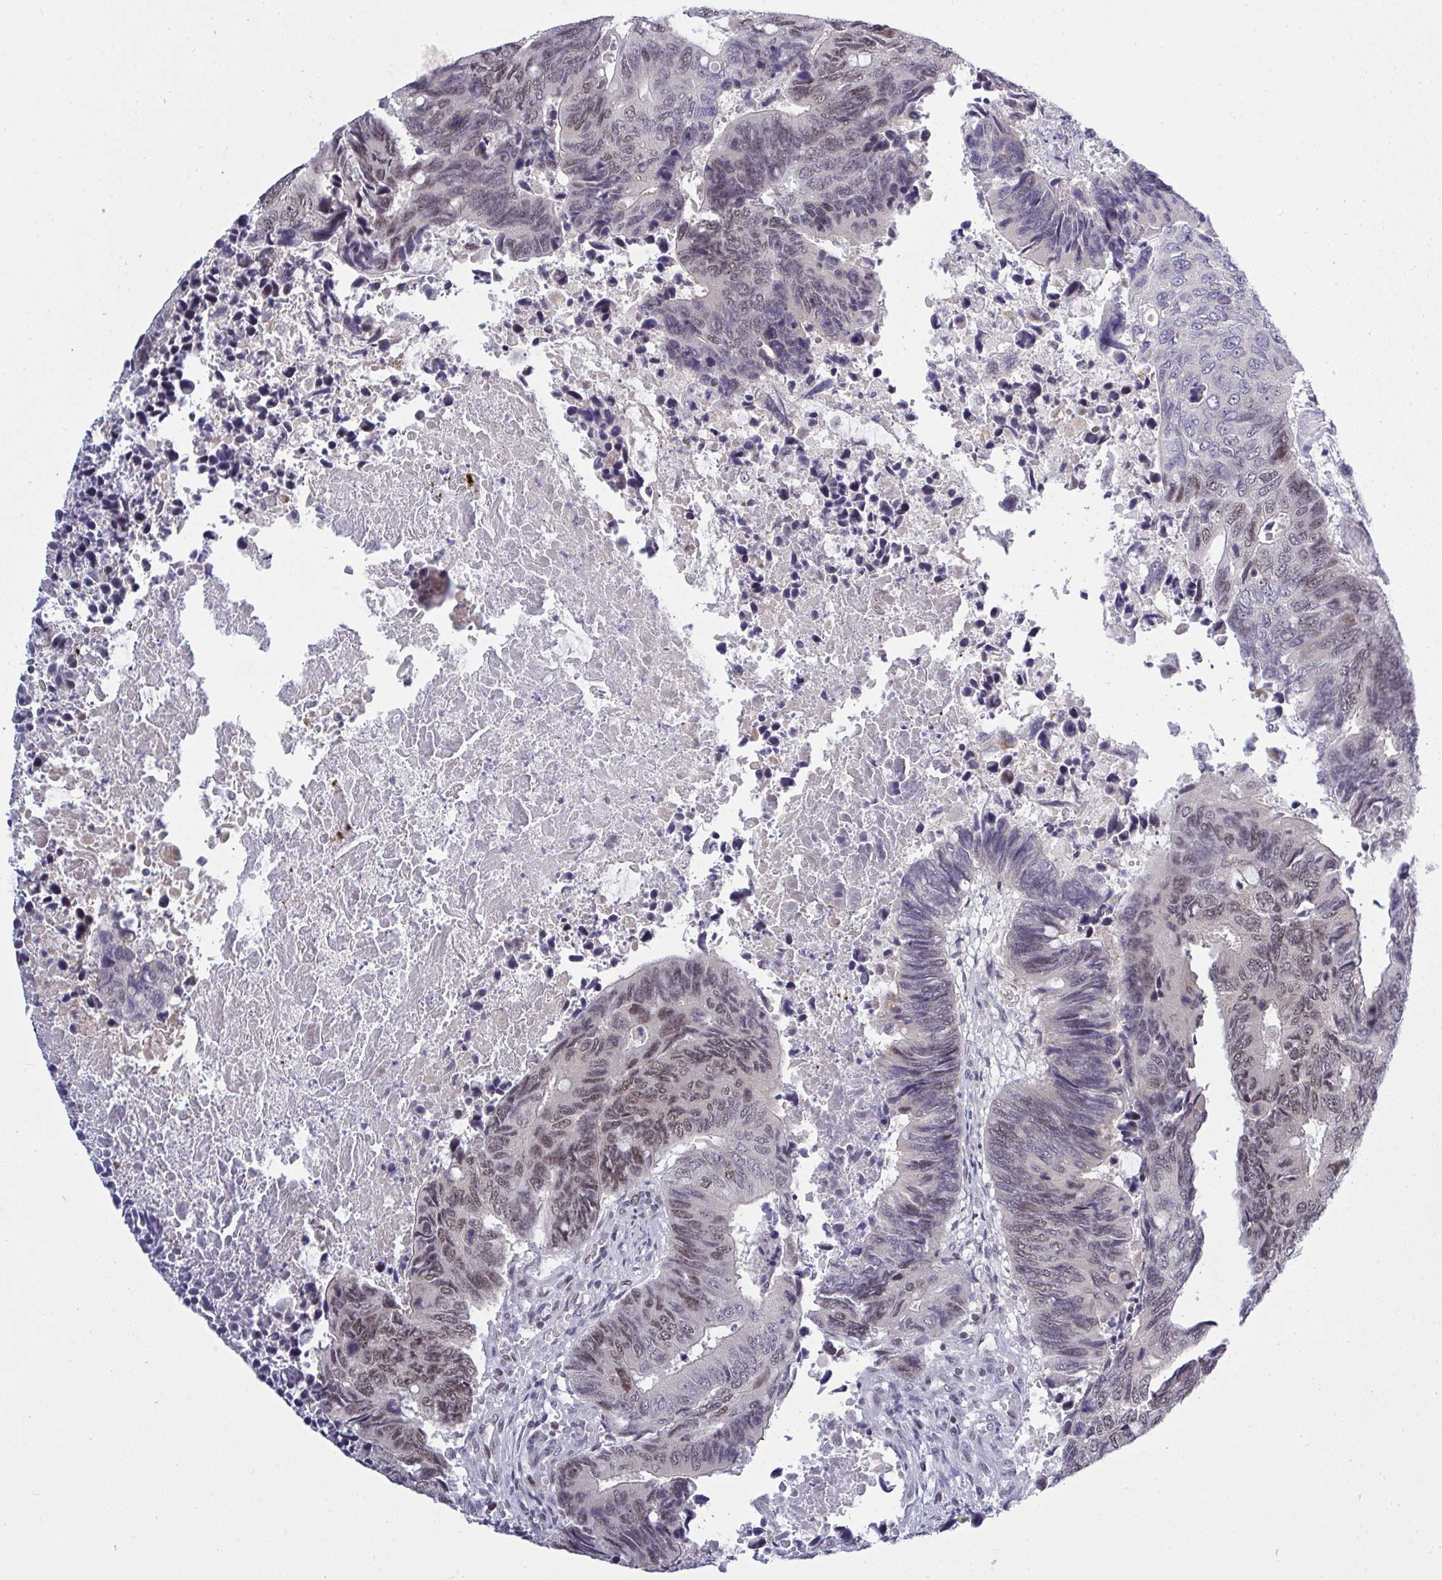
{"staining": {"intensity": "moderate", "quantity": "25%-75%", "location": "nuclear"}, "tissue": "colorectal cancer", "cell_type": "Tumor cells", "image_type": "cancer", "snomed": [{"axis": "morphology", "description": "Adenocarcinoma, NOS"}, {"axis": "topography", "description": "Colon"}], "caption": "Immunohistochemistry (IHC) image of human colorectal cancer (adenocarcinoma) stained for a protein (brown), which demonstrates medium levels of moderate nuclear staining in about 25%-75% of tumor cells.", "gene": "RFC4", "patient": {"sex": "male", "age": 87}}